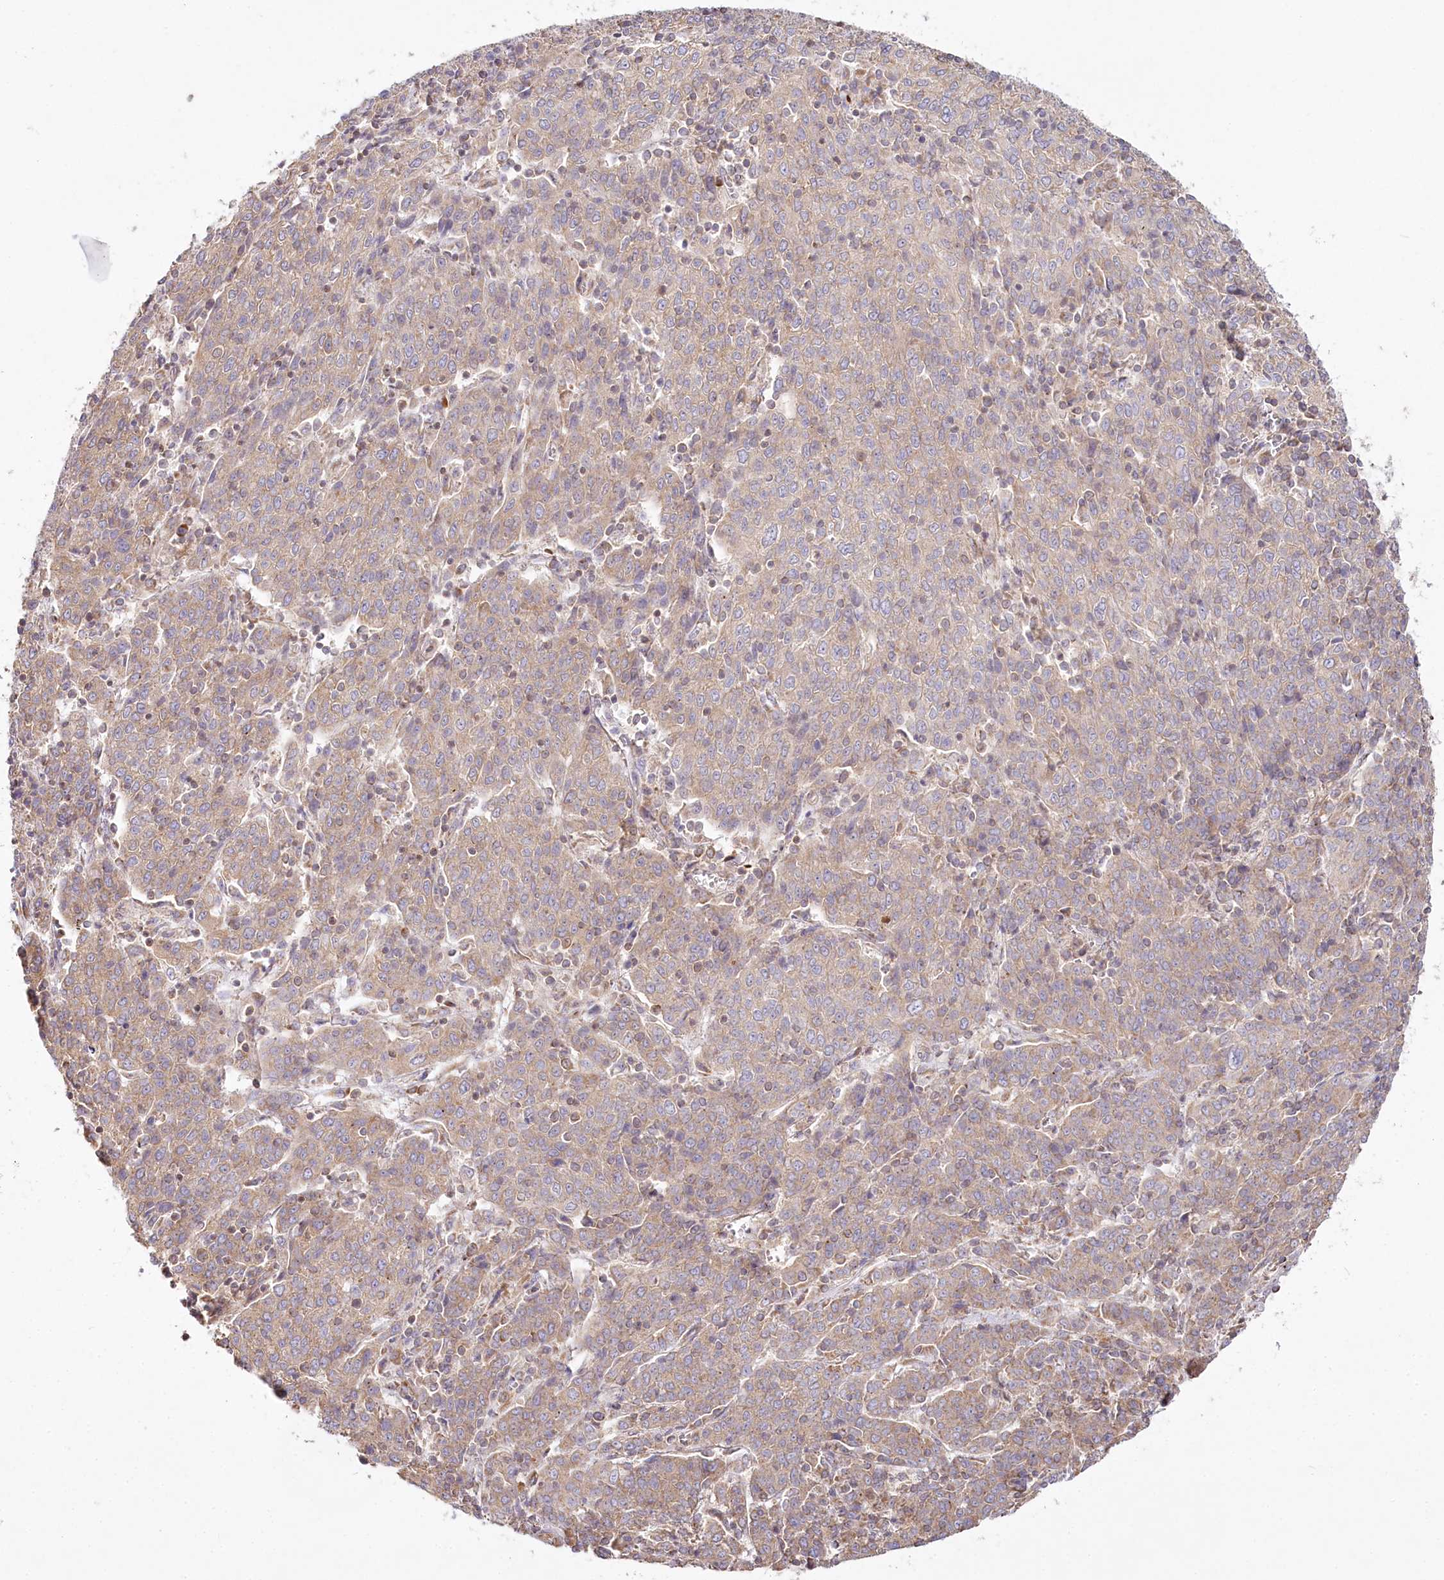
{"staining": {"intensity": "weak", "quantity": ">75%", "location": "cytoplasmic/membranous"}, "tissue": "cervical cancer", "cell_type": "Tumor cells", "image_type": "cancer", "snomed": [{"axis": "morphology", "description": "Squamous cell carcinoma, NOS"}, {"axis": "topography", "description": "Cervix"}], "caption": "Protein staining of cervical cancer tissue demonstrates weak cytoplasmic/membranous expression in approximately >75% of tumor cells.", "gene": "ACOX2", "patient": {"sex": "female", "age": 67}}